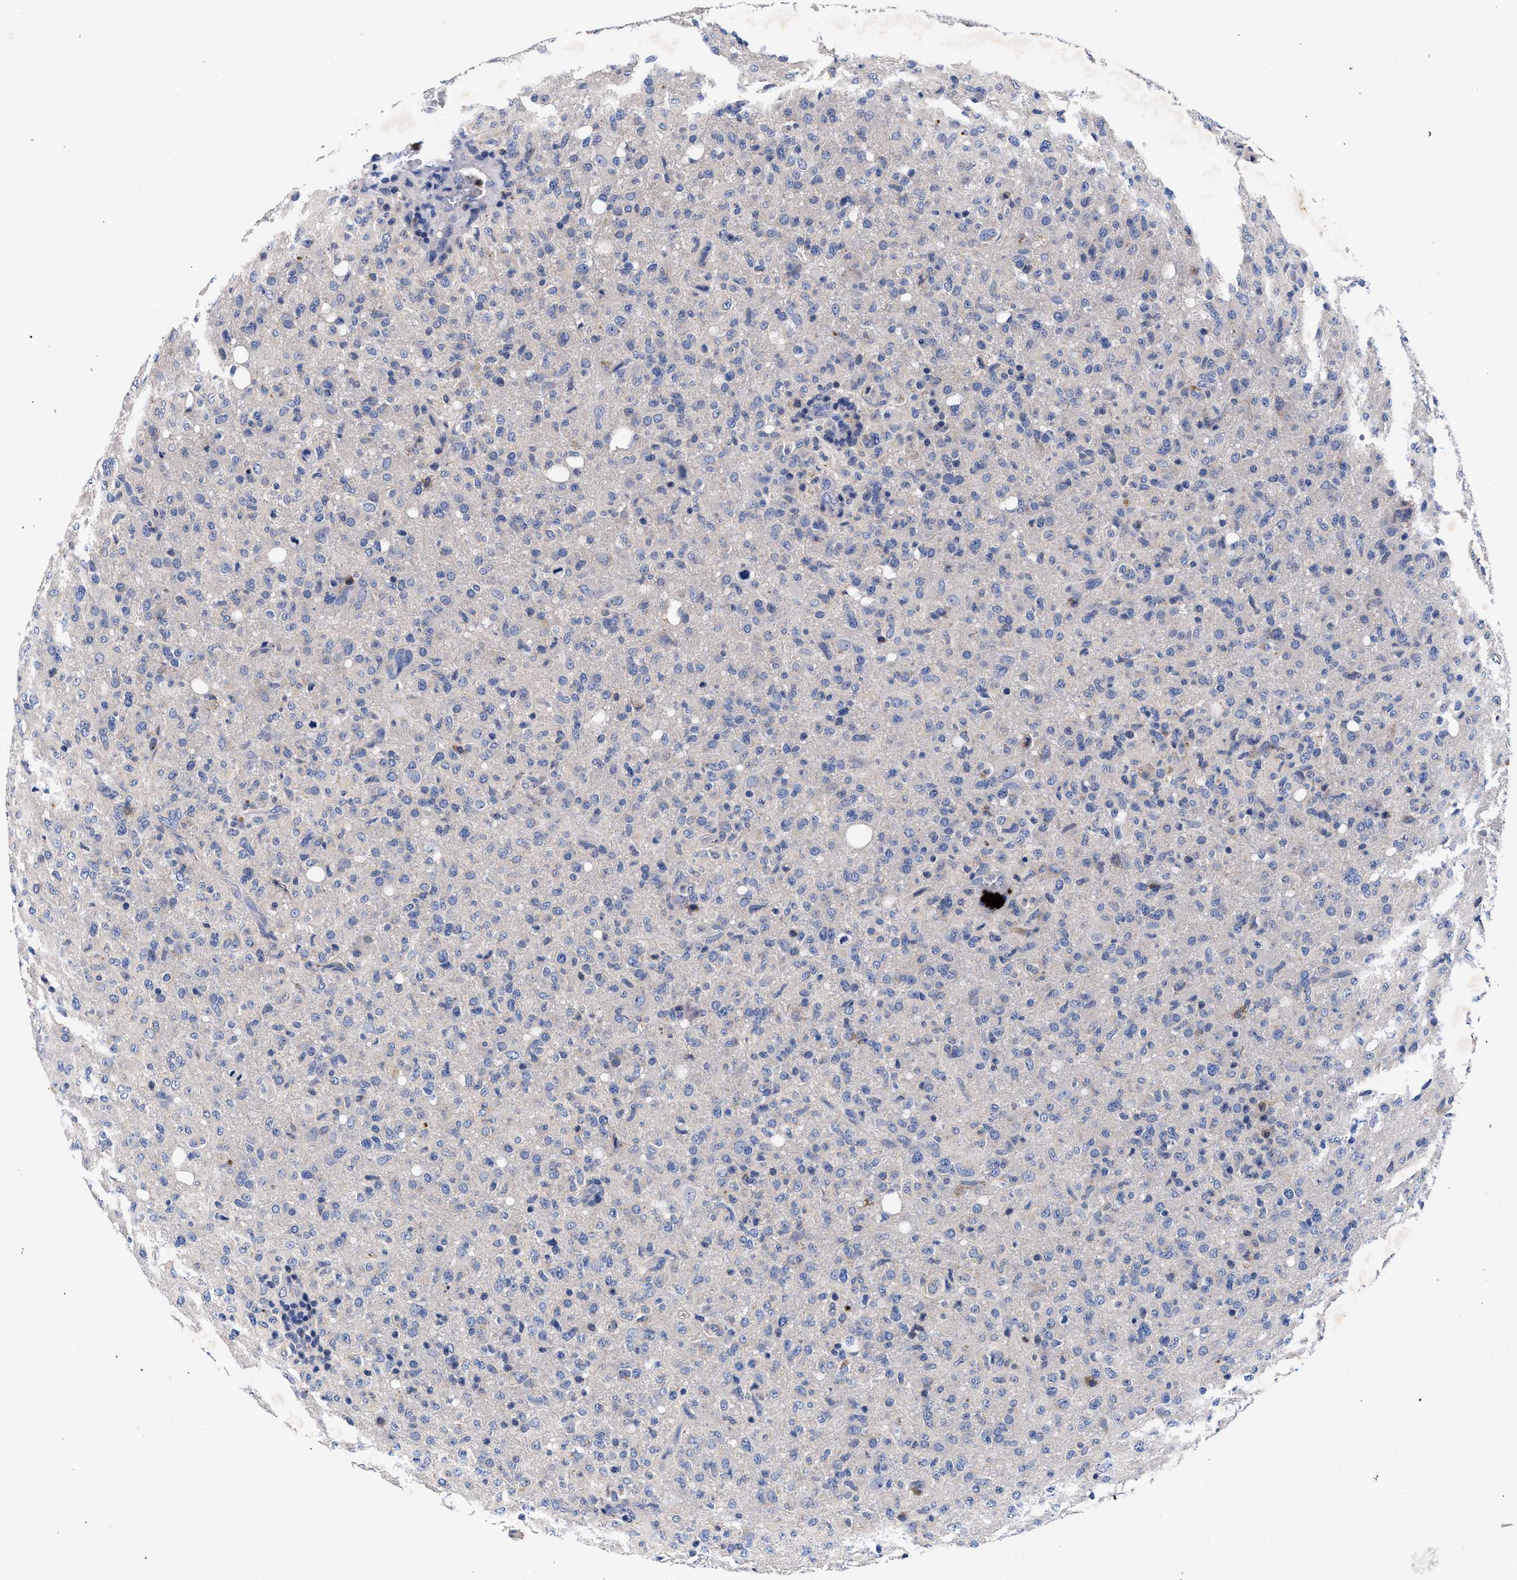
{"staining": {"intensity": "negative", "quantity": "none", "location": "none"}, "tissue": "glioma", "cell_type": "Tumor cells", "image_type": "cancer", "snomed": [{"axis": "morphology", "description": "Glioma, malignant, High grade"}, {"axis": "topography", "description": "Brain"}], "caption": "Immunohistochemistry (IHC) of malignant glioma (high-grade) exhibits no expression in tumor cells. The staining is performed using DAB brown chromogen with nuclei counter-stained in using hematoxylin.", "gene": "HSD17B14", "patient": {"sex": "female", "age": 57}}